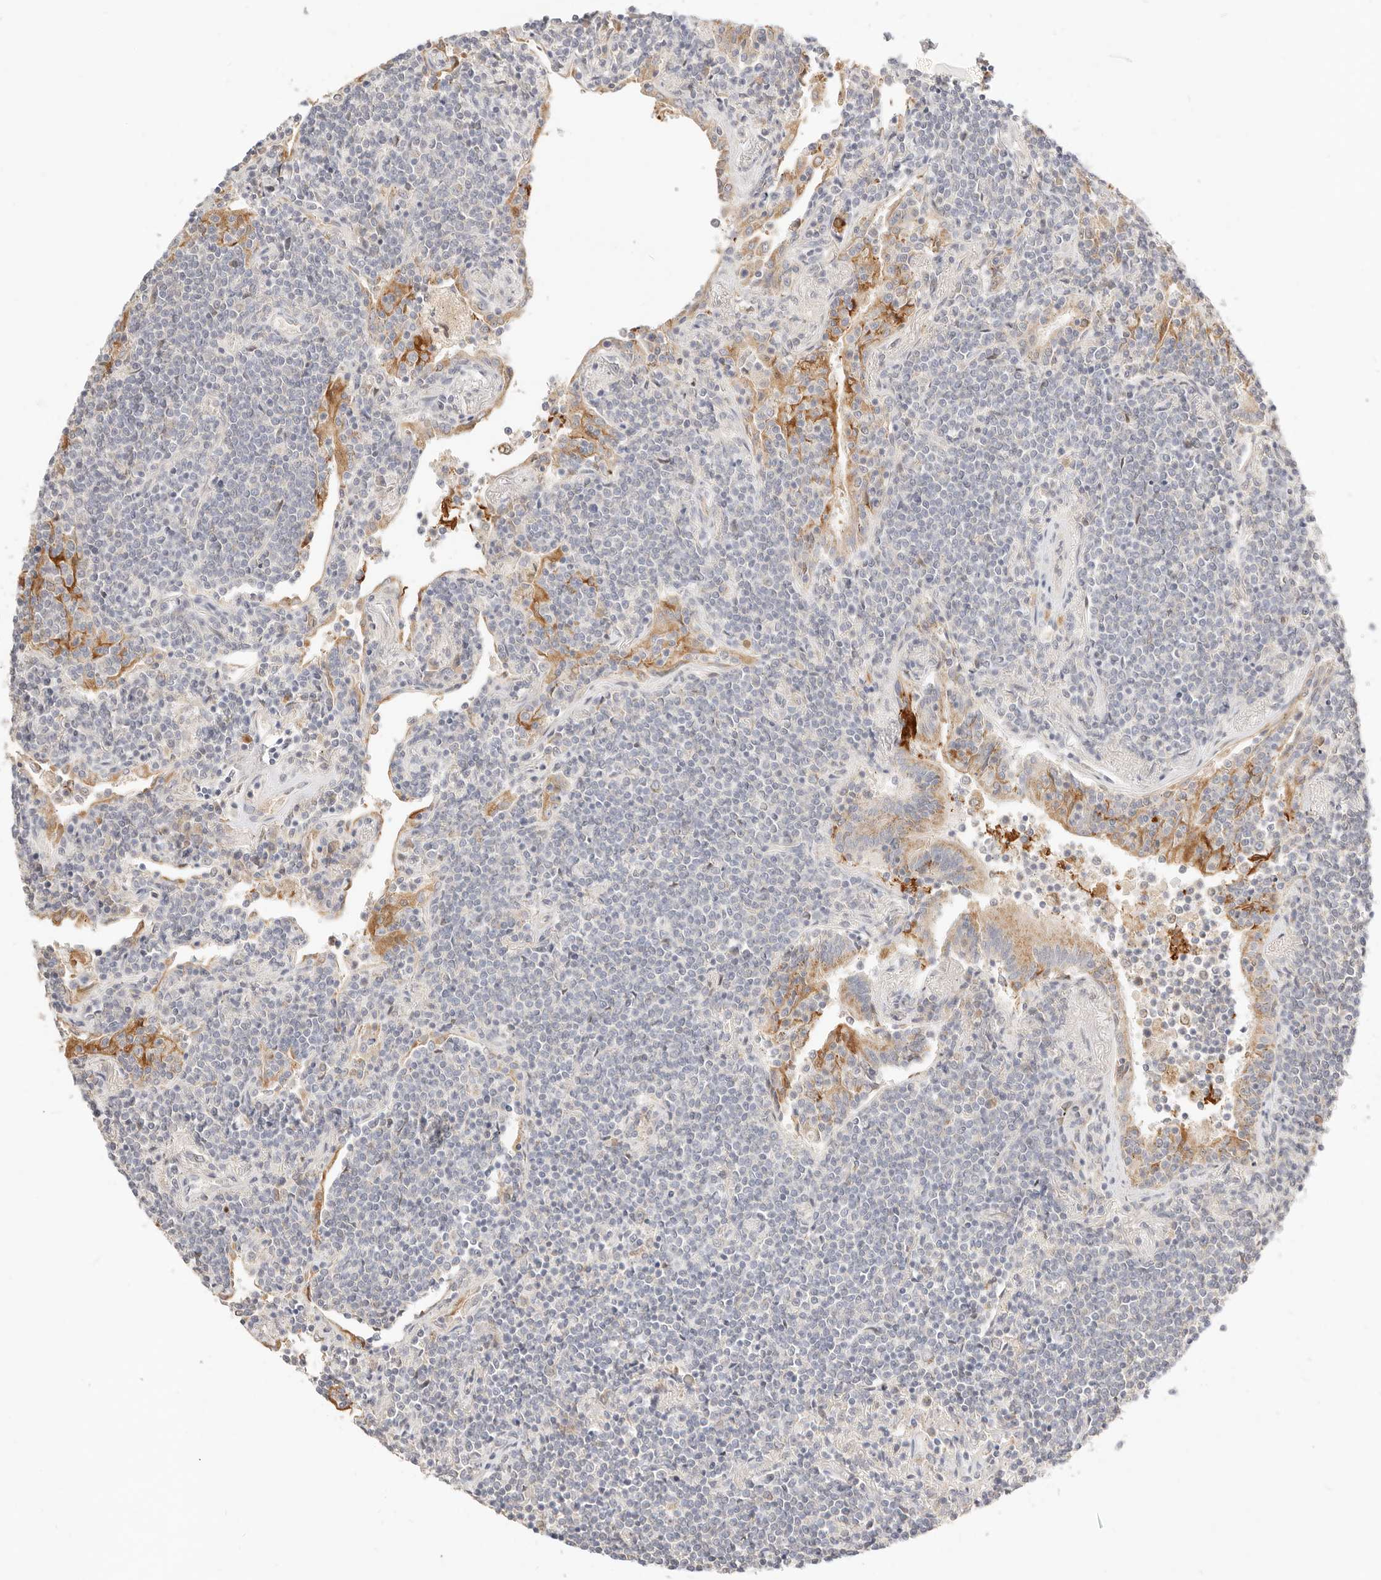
{"staining": {"intensity": "negative", "quantity": "none", "location": "none"}, "tissue": "lymphoma", "cell_type": "Tumor cells", "image_type": "cancer", "snomed": [{"axis": "morphology", "description": "Malignant lymphoma, non-Hodgkin's type, Low grade"}, {"axis": "topography", "description": "Lung"}], "caption": "This is a photomicrograph of IHC staining of lymphoma, which shows no expression in tumor cells. (DAB (3,3'-diaminobenzidine) IHC visualized using brightfield microscopy, high magnification).", "gene": "ACOX1", "patient": {"sex": "female", "age": 71}}